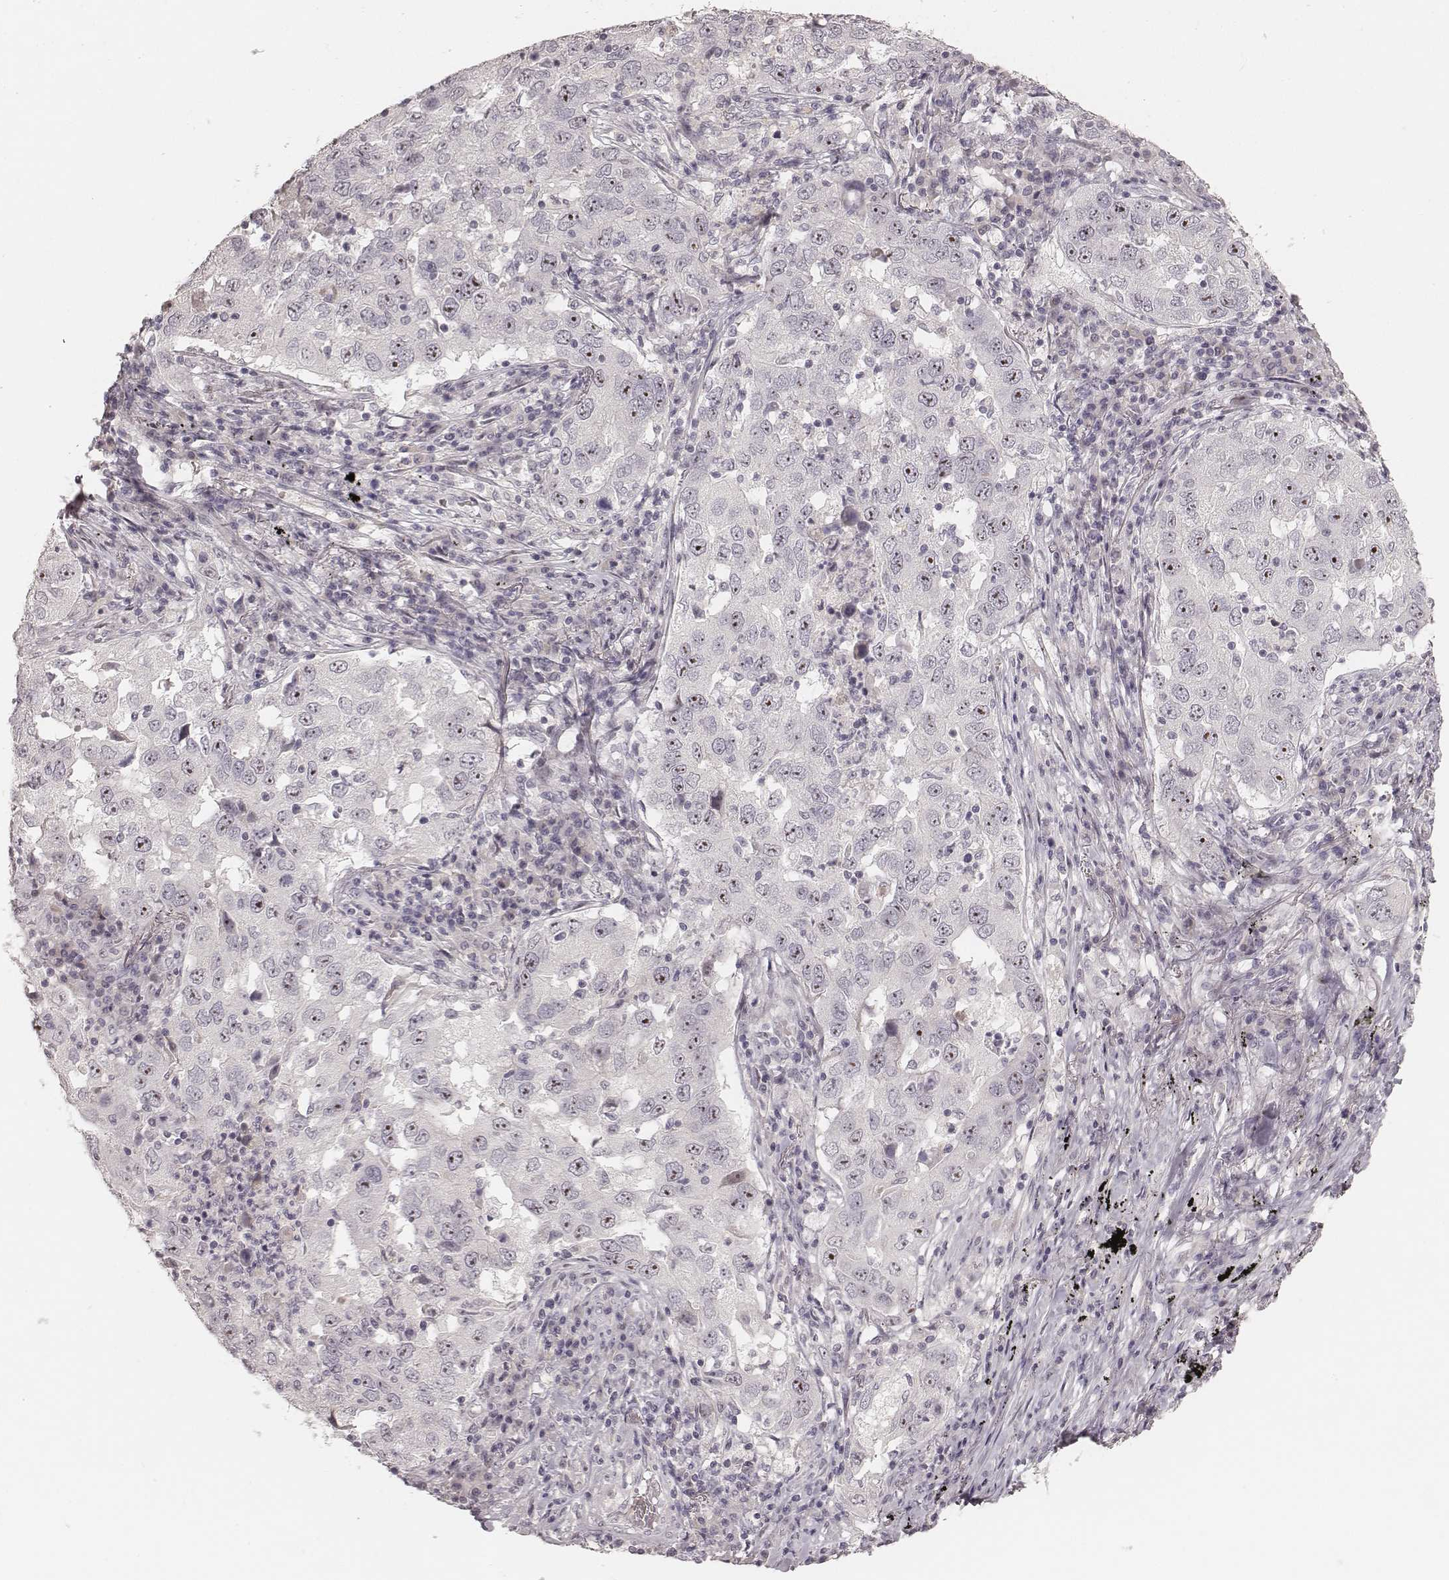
{"staining": {"intensity": "strong", "quantity": "25%-75%", "location": "nuclear"}, "tissue": "lung cancer", "cell_type": "Tumor cells", "image_type": "cancer", "snomed": [{"axis": "morphology", "description": "Adenocarcinoma, NOS"}, {"axis": "topography", "description": "Lung"}], "caption": "A brown stain labels strong nuclear staining of a protein in human lung adenocarcinoma tumor cells. The staining was performed using DAB (3,3'-diaminobenzidine), with brown indicating positive protein expression. Nuclei are stained blue with hematoxylin.", "gene": "MADCAM1", "patient": {"sex": "male", "age": 73}}